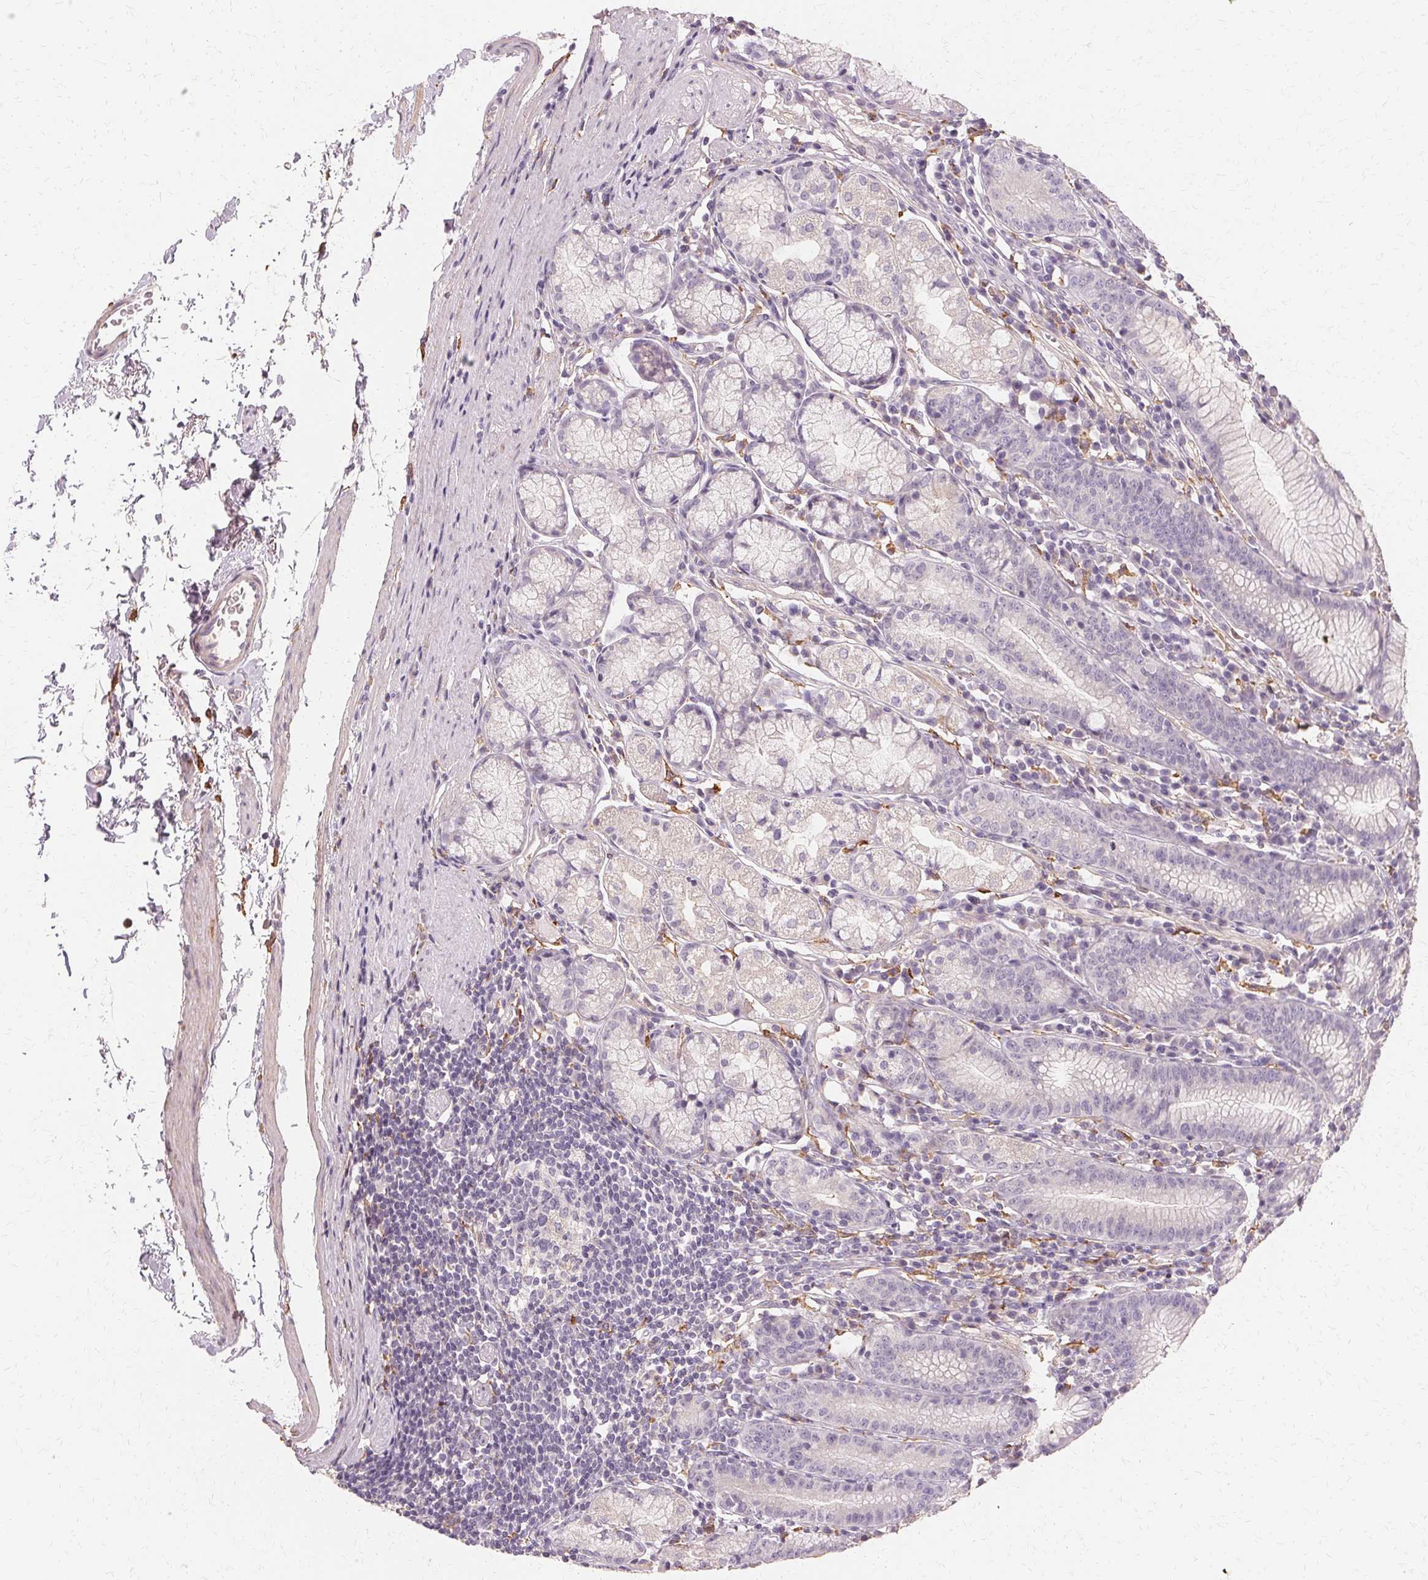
{"staining": {"intensity": "negative", "quantity": "none", "location": "none"}, "tissue": "stomach", "cell_type": "Glandular cells", "image_type": "normal", "snomed": [{"axis": "morphology", "description": "Normal tissue, NOS"}, {"axis": "topography", "description": "Stomach"}], "caption": "Histopathology image shows no significant protein positivity in glandular cells of normal stomach.", "gene": "IFNGR1", "patient": {"sex": "male", "age": 55}}